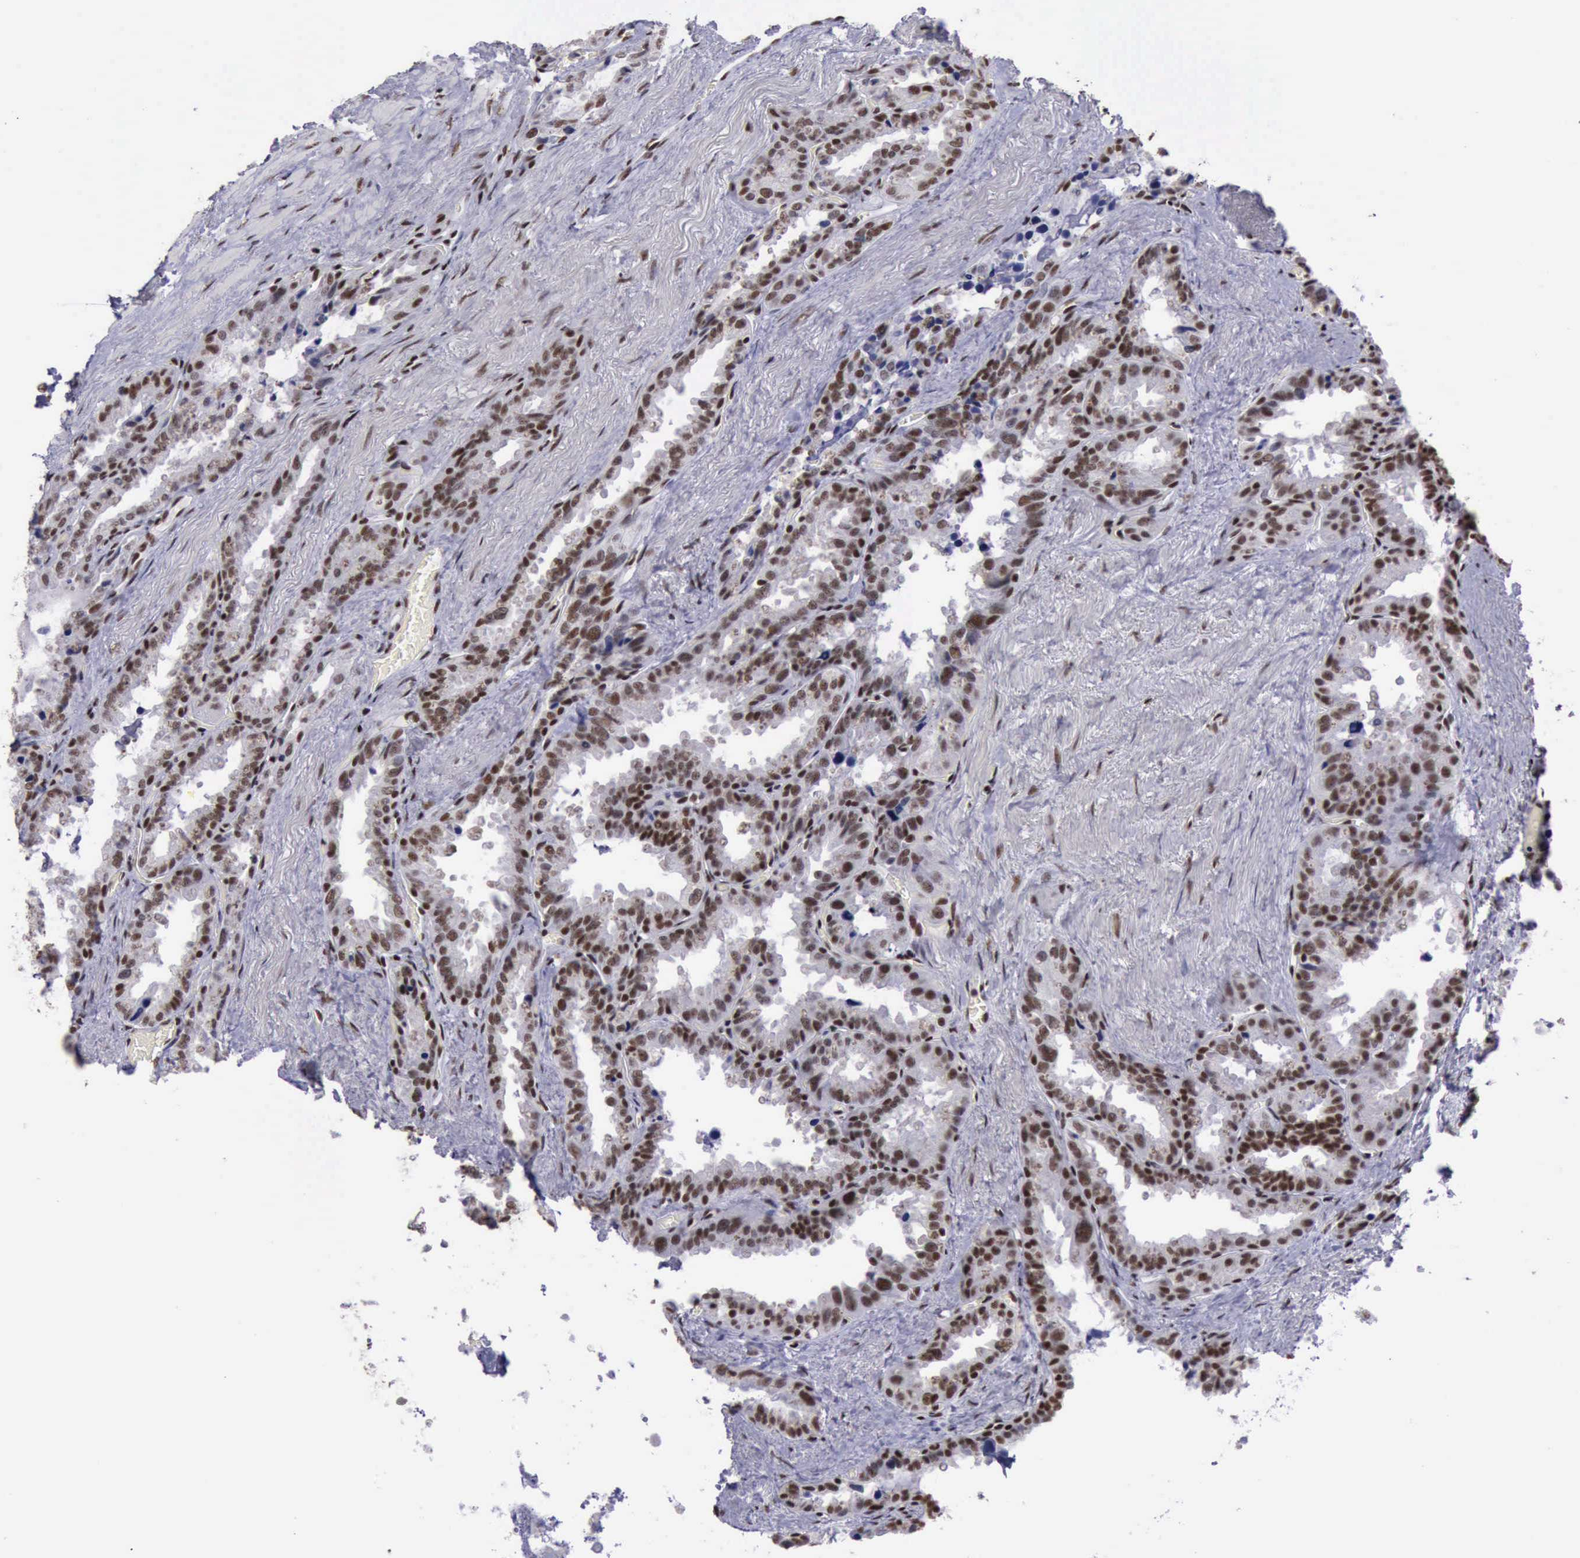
{"staining": {"intensity": "strong", "quantity": ">75%", "location": "nuclear"}, "tissue": "seminal vesicle", "cell_type": "Glandular cells", "image_type": "normal", "snomed": [{"axis": "morphology", "description": "Normal tissue, NOS"}, {"axis": "topography", "description": "Prostate"}, {"axis": "topography", "description": "Seminal veicle"}], "caption": "Glandular cells demonstrate strong nuclear positivity in about >75% of cells in unremarkable seminal vesicle.", "gene": "YY1", "patient": {"sex": "male", "age": 63}}